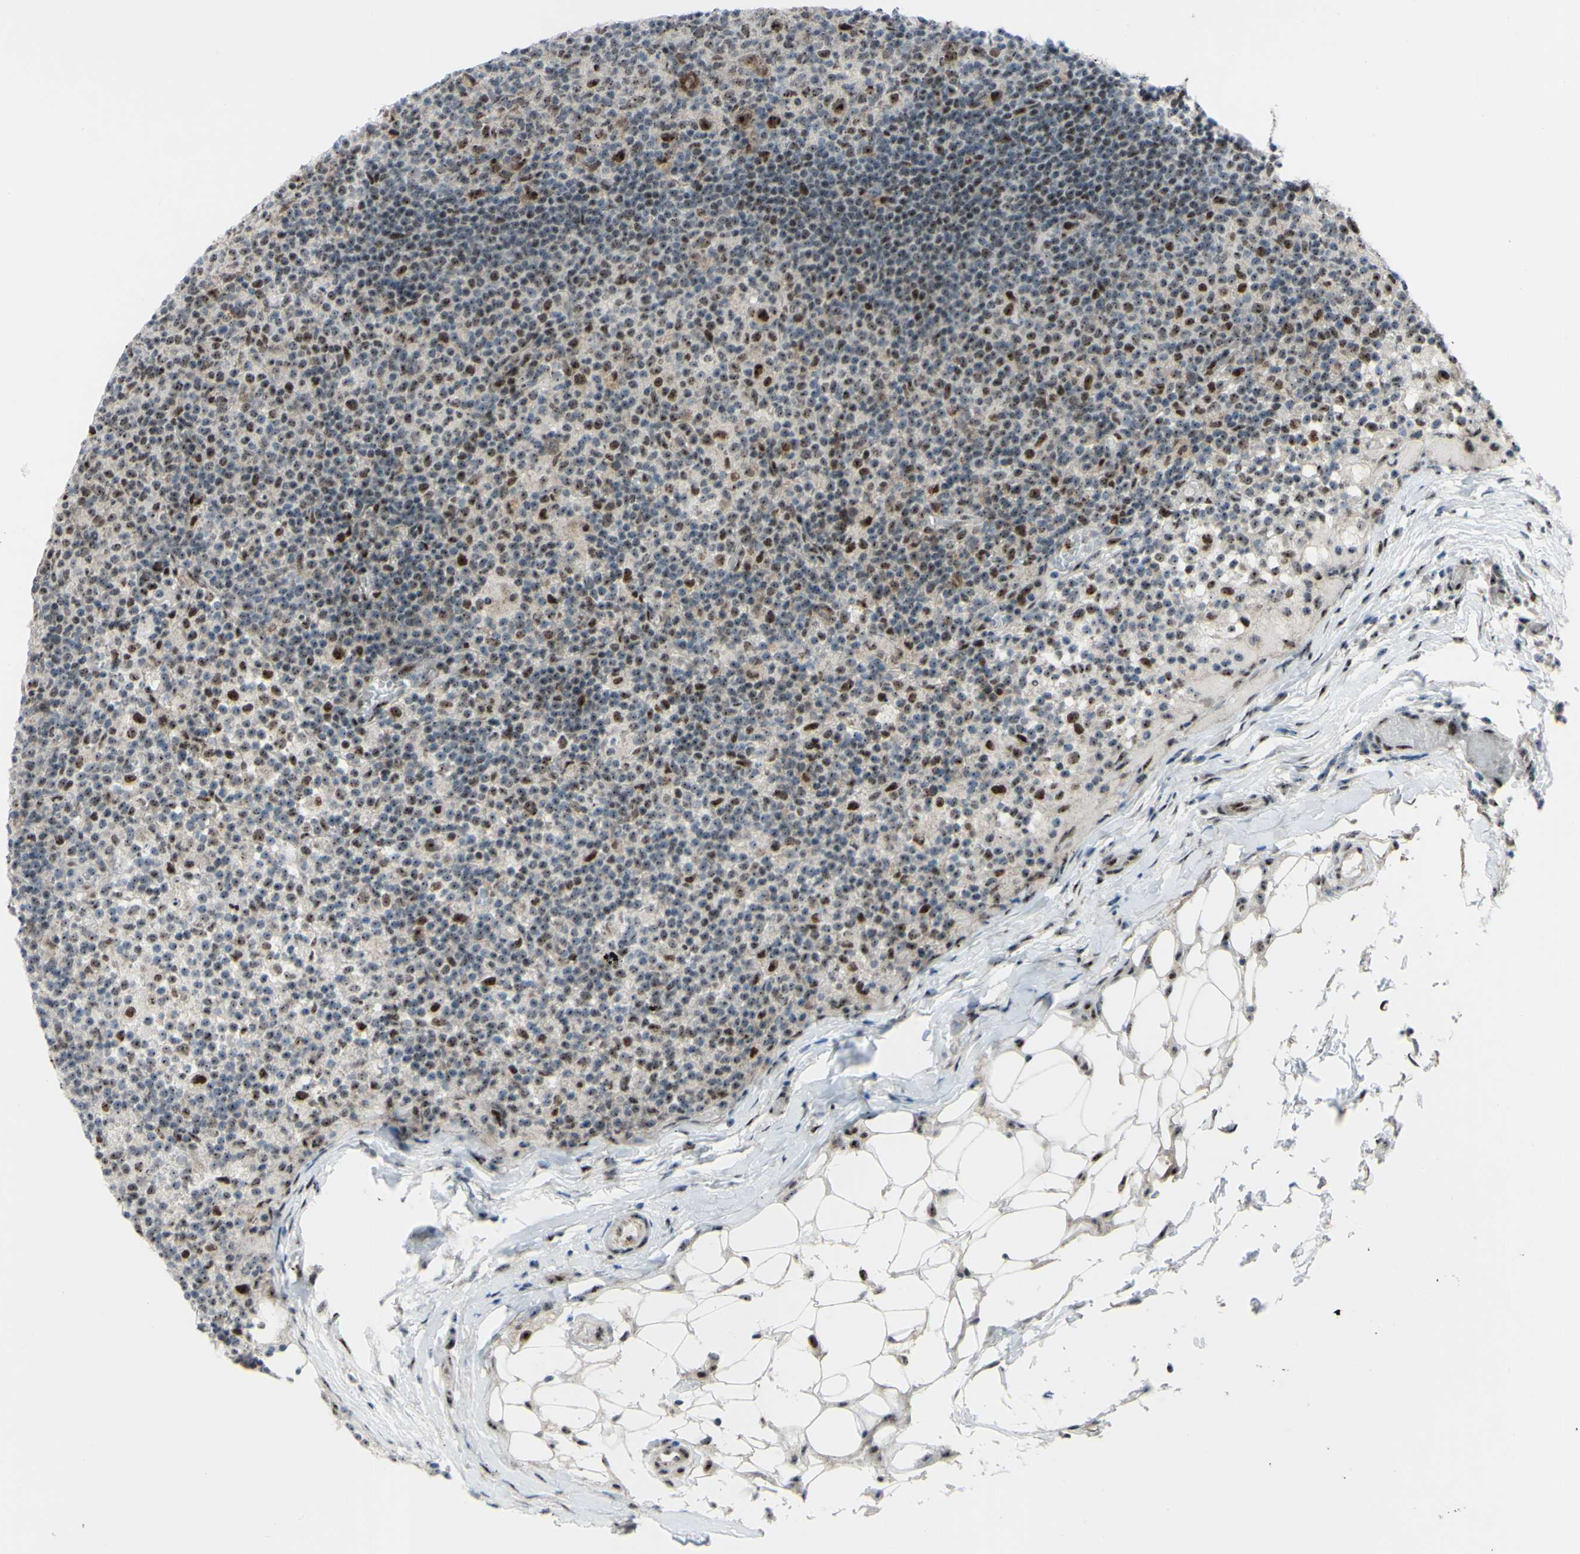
{"staining": {"intensity": "strong", "quantity": "25%-75%", "location": "nuclear"}, "tissue": "lymph node", "cell_type": "Germinal center cells", "image_type": "normal", "snomed": [{"axis": "morphology", "description": "Normal tissue, NOS"}, {"axis": "morphology", "description": "Inflammation, NOS"}, {"axis": "topography", "description": "Lymph node"}], "caption": "Germinal center cells reveal high levels of strong nuclear positivity in approximately 25%-75% of cells in normal lymph node. (DAB IHC with brightfield microscopy, high magnification).", "gene": "POLR1A", "patient": {"sex": "male", "age": 55}}